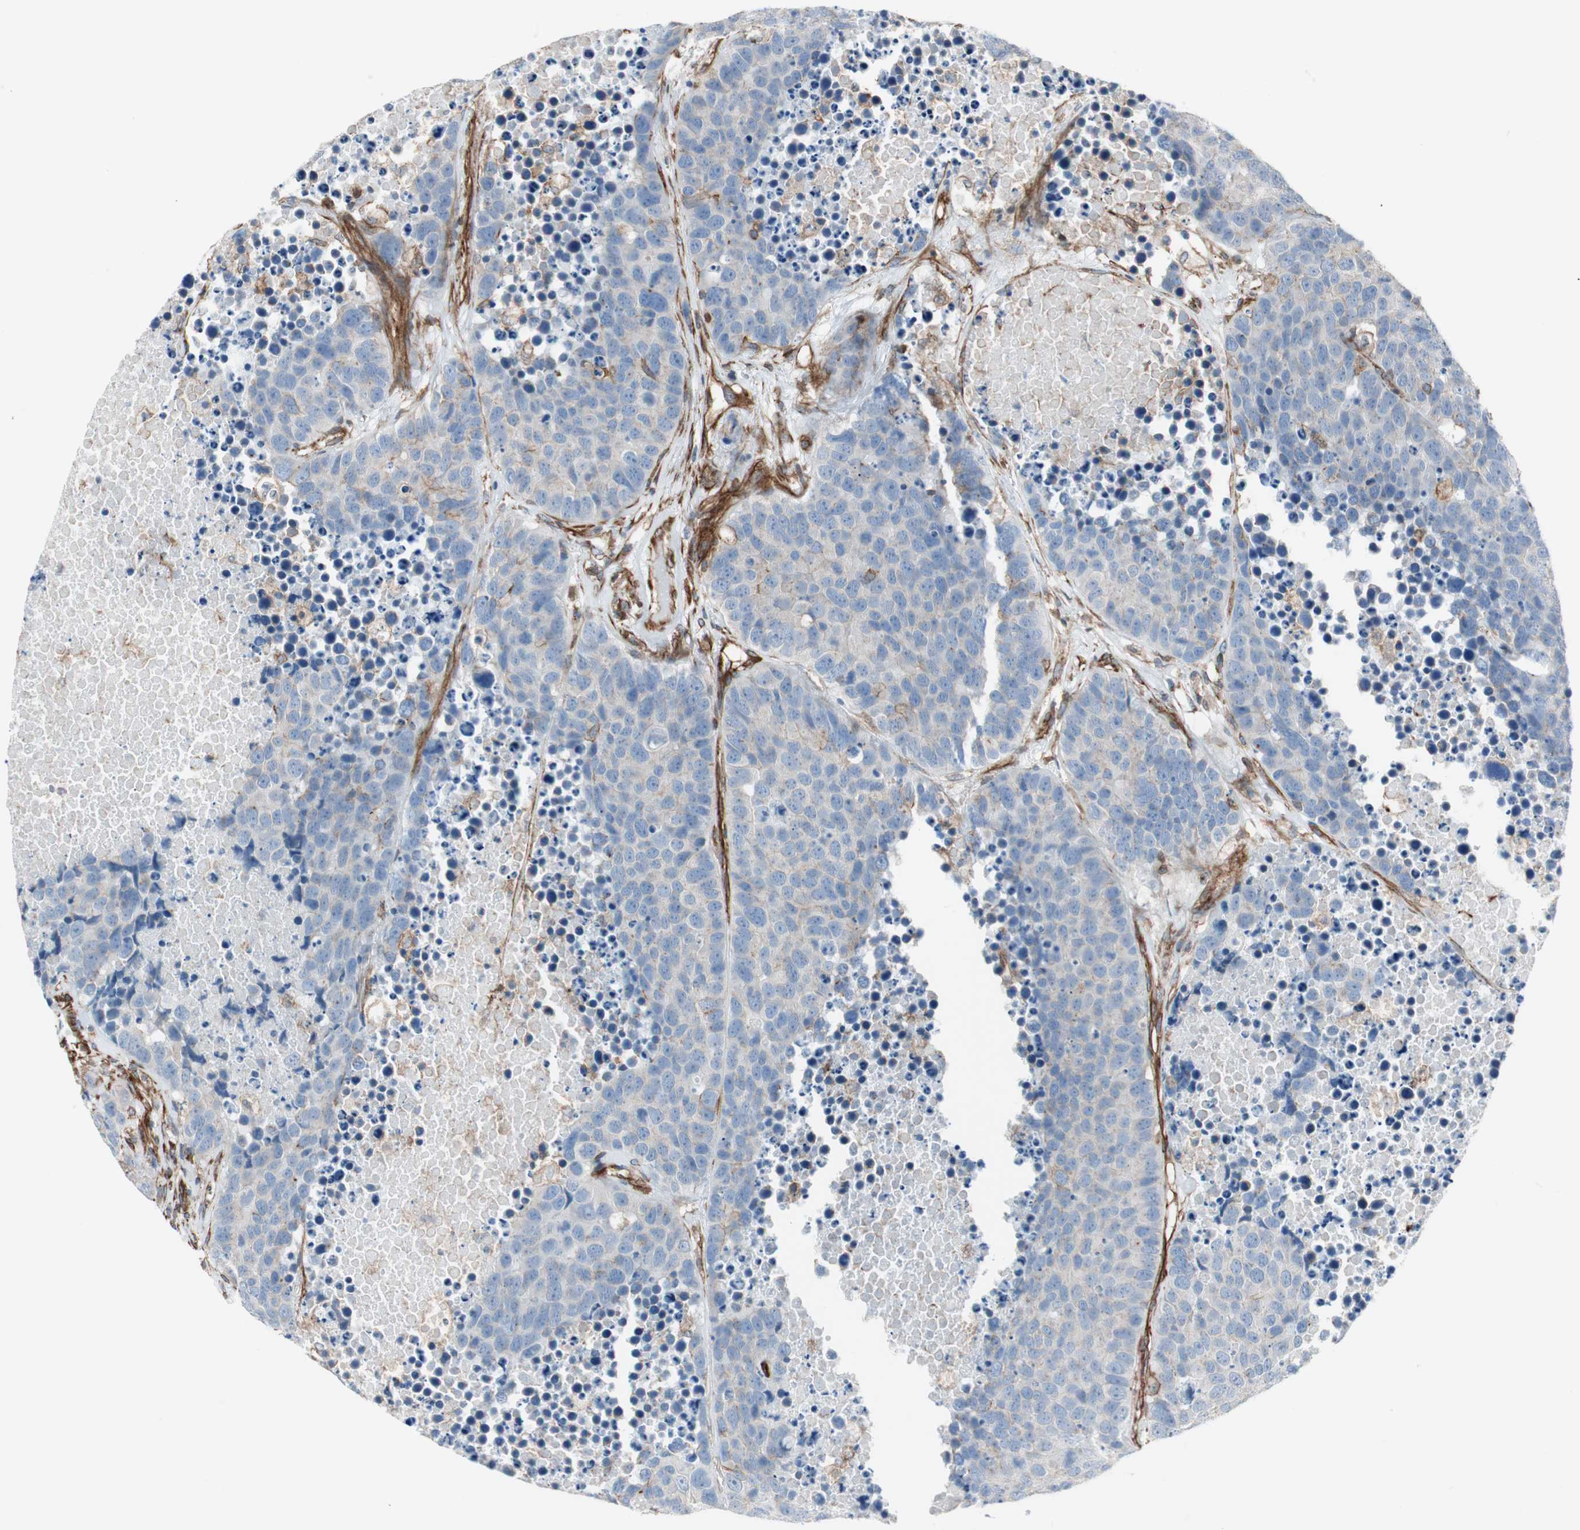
{"staining": {"intensity": "weak", "quantity": "25%-75%", "location": "cytoplasmic/membranous"}, "tissue": "carcinoid", "cell_type": "Tumor cells", "image_type": "cancer", "snomed": [{"axis": "morphology", "description": "Carcinoid, malignant, NOS"}, {"axis": "topography", "description": "Lung"}], "caption": "Immunohistochemistry histopathology image of neoplastic tissue: carcinoid stained using IHC displays low levels of weak protein expression localized specifically in the cytoplasmic/membranous of tumor cells, appearing as a cytoplasmic/membranous brown color.", "gene": "TCTA", "patient": {"sex": "male", "age": 60}}